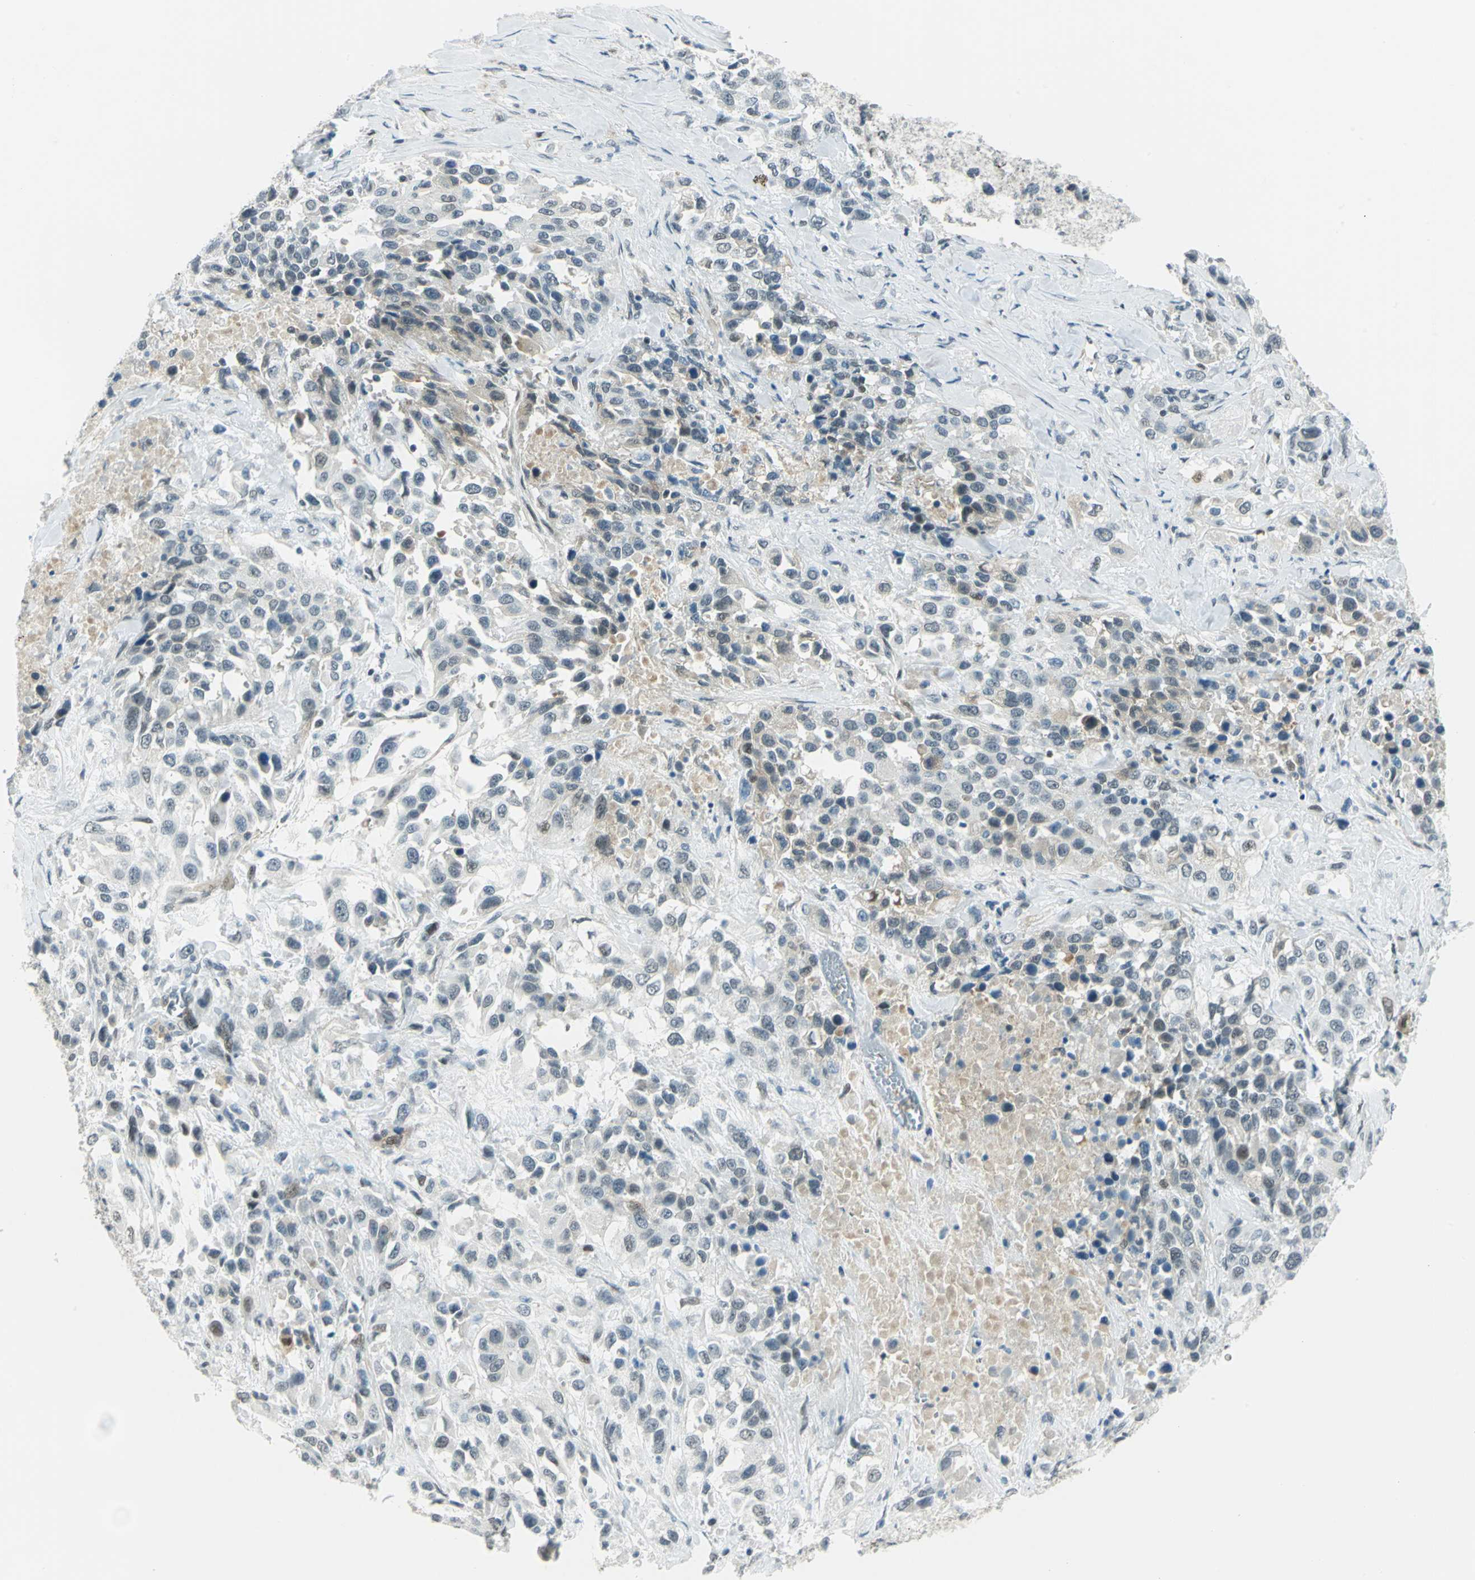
{"staining": {"intensity": "weak", "quantity": "<25%", "location": "nuclear"}, "tissue": "urothelial cancer", "cell_type": "Tumor cells", "image_type": "cancer", "snomed": [{"axis": "morphology", "description": "Urothelial carcinoma, High grade"}, {"axis": "topography", "description": "Urinary bladder"}], "caption": "Micrograph shows no significant protein staining in tumor cells of urothelial cancer.", "gene": "MTMR10", "patient": {"sex": "female", "age": 80}}